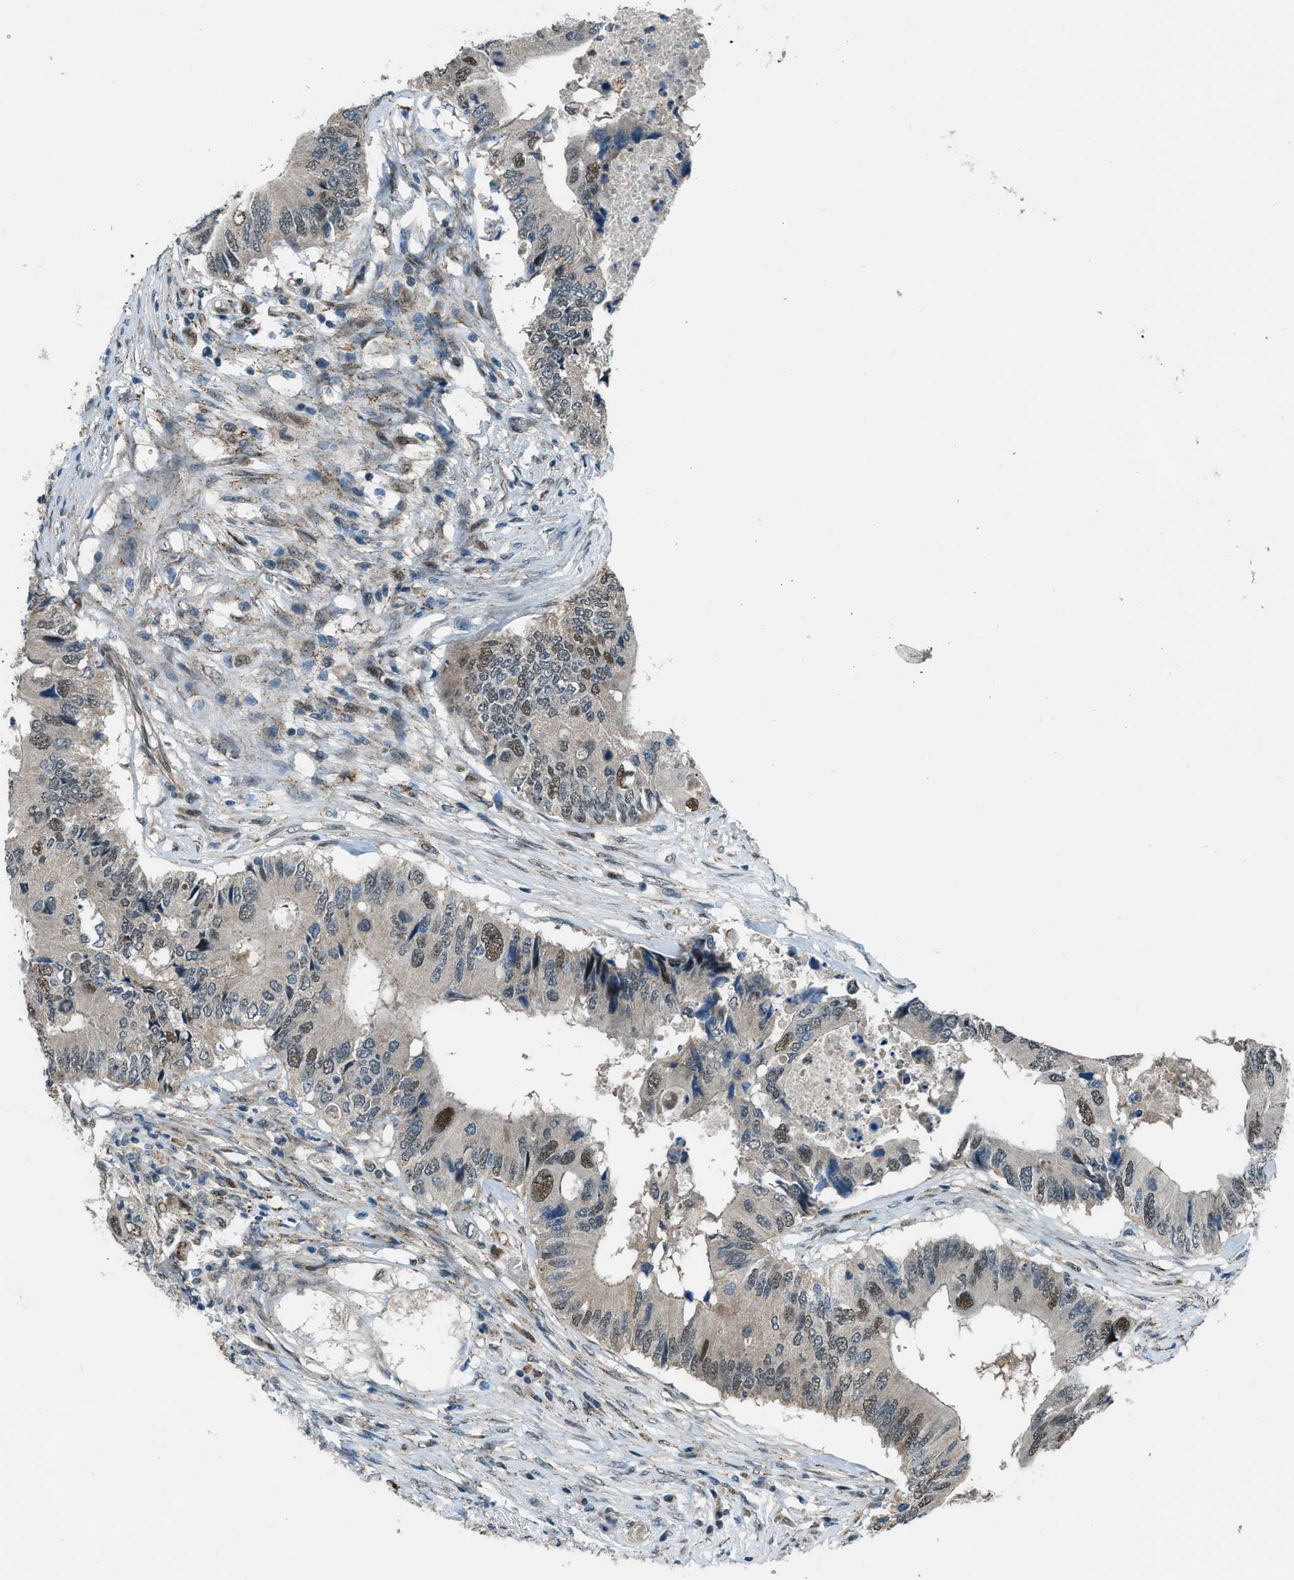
{"staining": {"intensity": "moderate", "quantity": "25%-75%", "location": "nuclear"}, "tissue": "colorectal cancer", "cell_type": "Tumor cells", "image_type": "cancer", "snomed": [{"axis": "morphology", "description": "Adenocarcinoma, NOS"}, {"axis": "topography", "description": "Colon"}], "caption": "DAB immunohistochemical staining of human colorectal cancer (adenocarcinoma) demonstrates moderate nuclear protein staining in about 25%-75% of tumor cells.", "gene": "NPEPL1", "patient": {"sex": "male", "age": 71}}